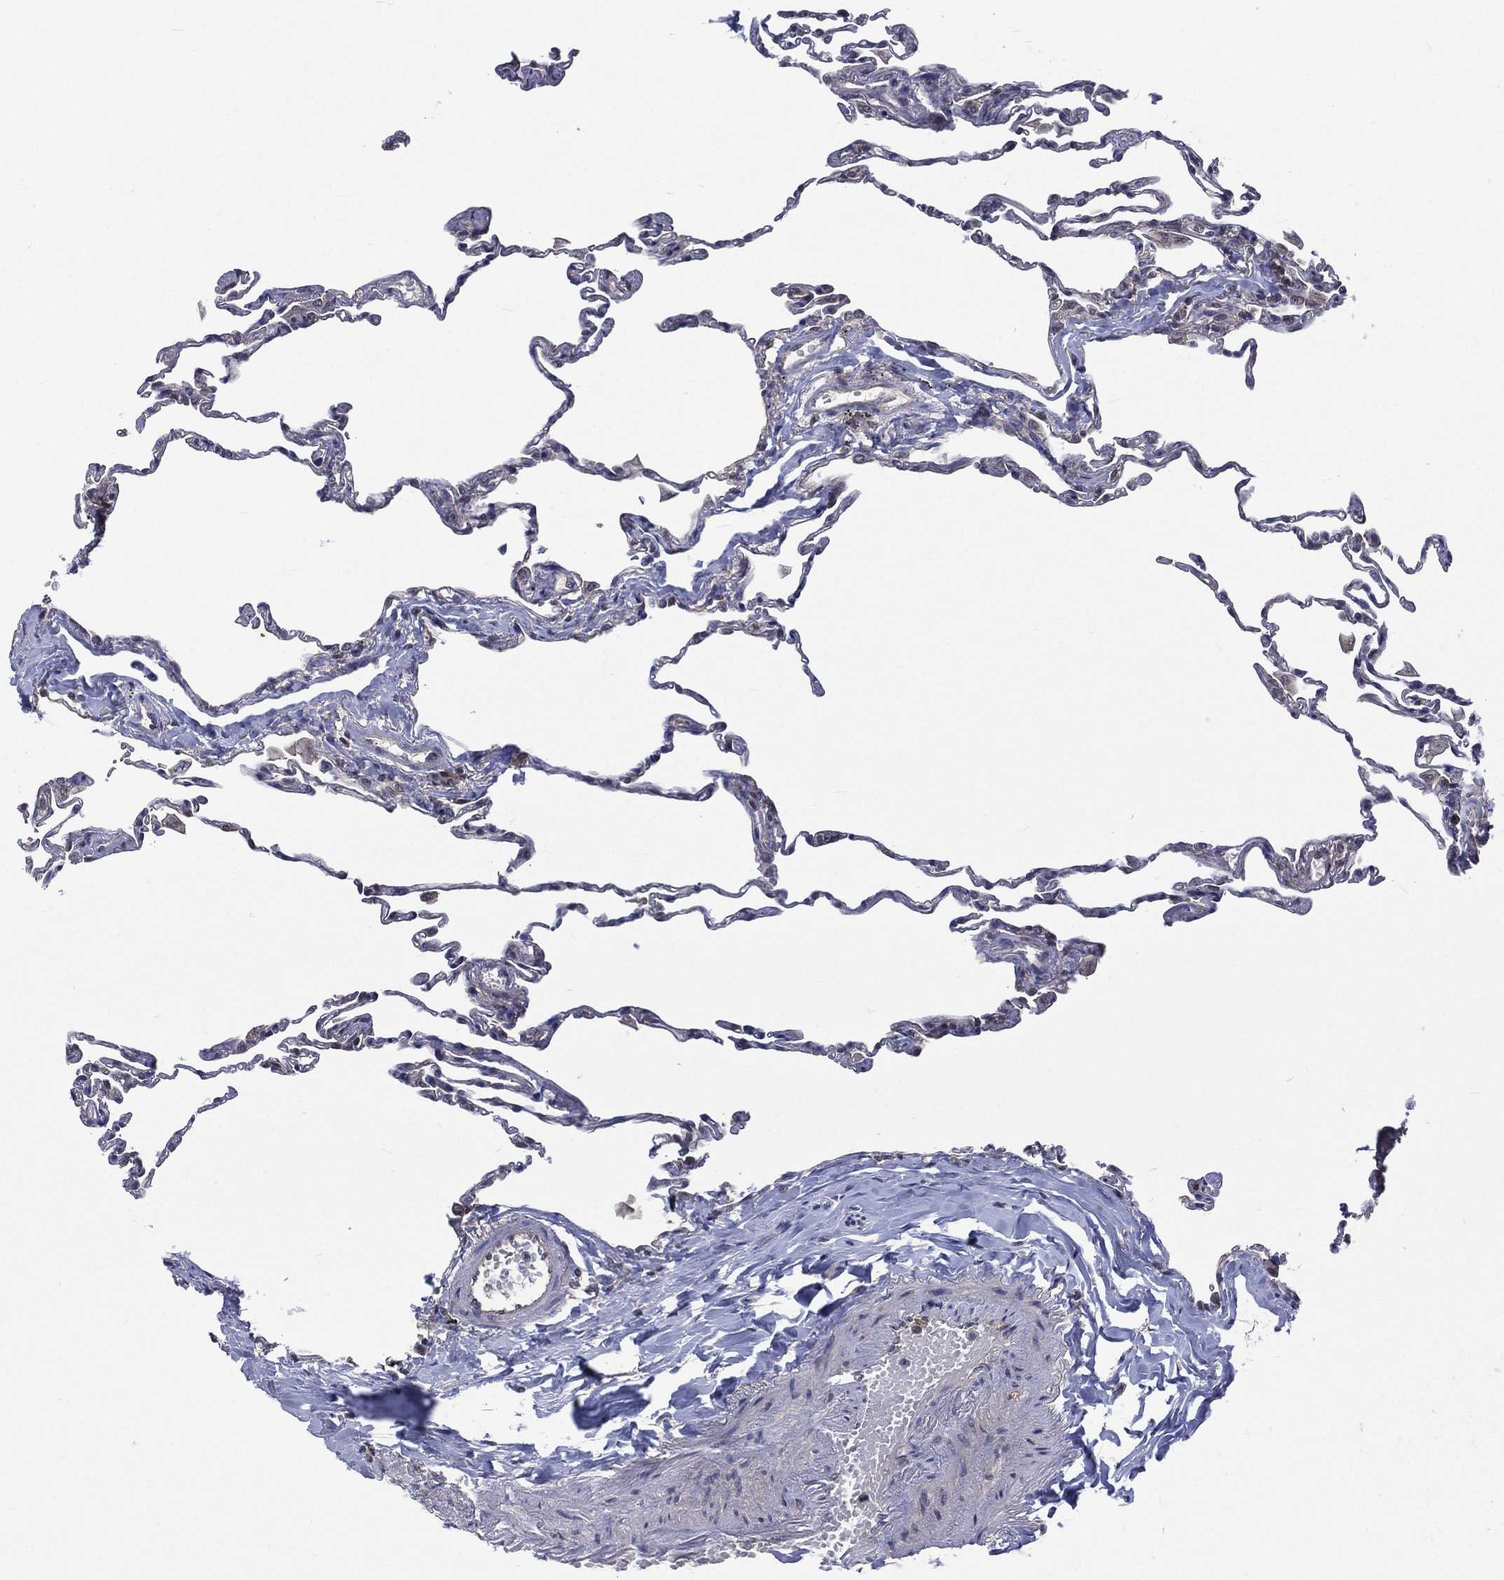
{"staining": {"intensity": "strong", "quantity": "<25%", "location": "nuclear"}, "tissue": "lung", "cell_type": "Alveolar cells", "image_type": "normal", "snomed": [{"axis": "morphology", "description": "Normal tissue, NOS"}, {"axis": "topography", "description": "Lung"}], "caption": "This is an image of IHC staining of benign lung, which shows strong staining in the nuclear of alveolar cells.", "gene": "MTAP", "patient": {"sex": "female", "age": 57}}